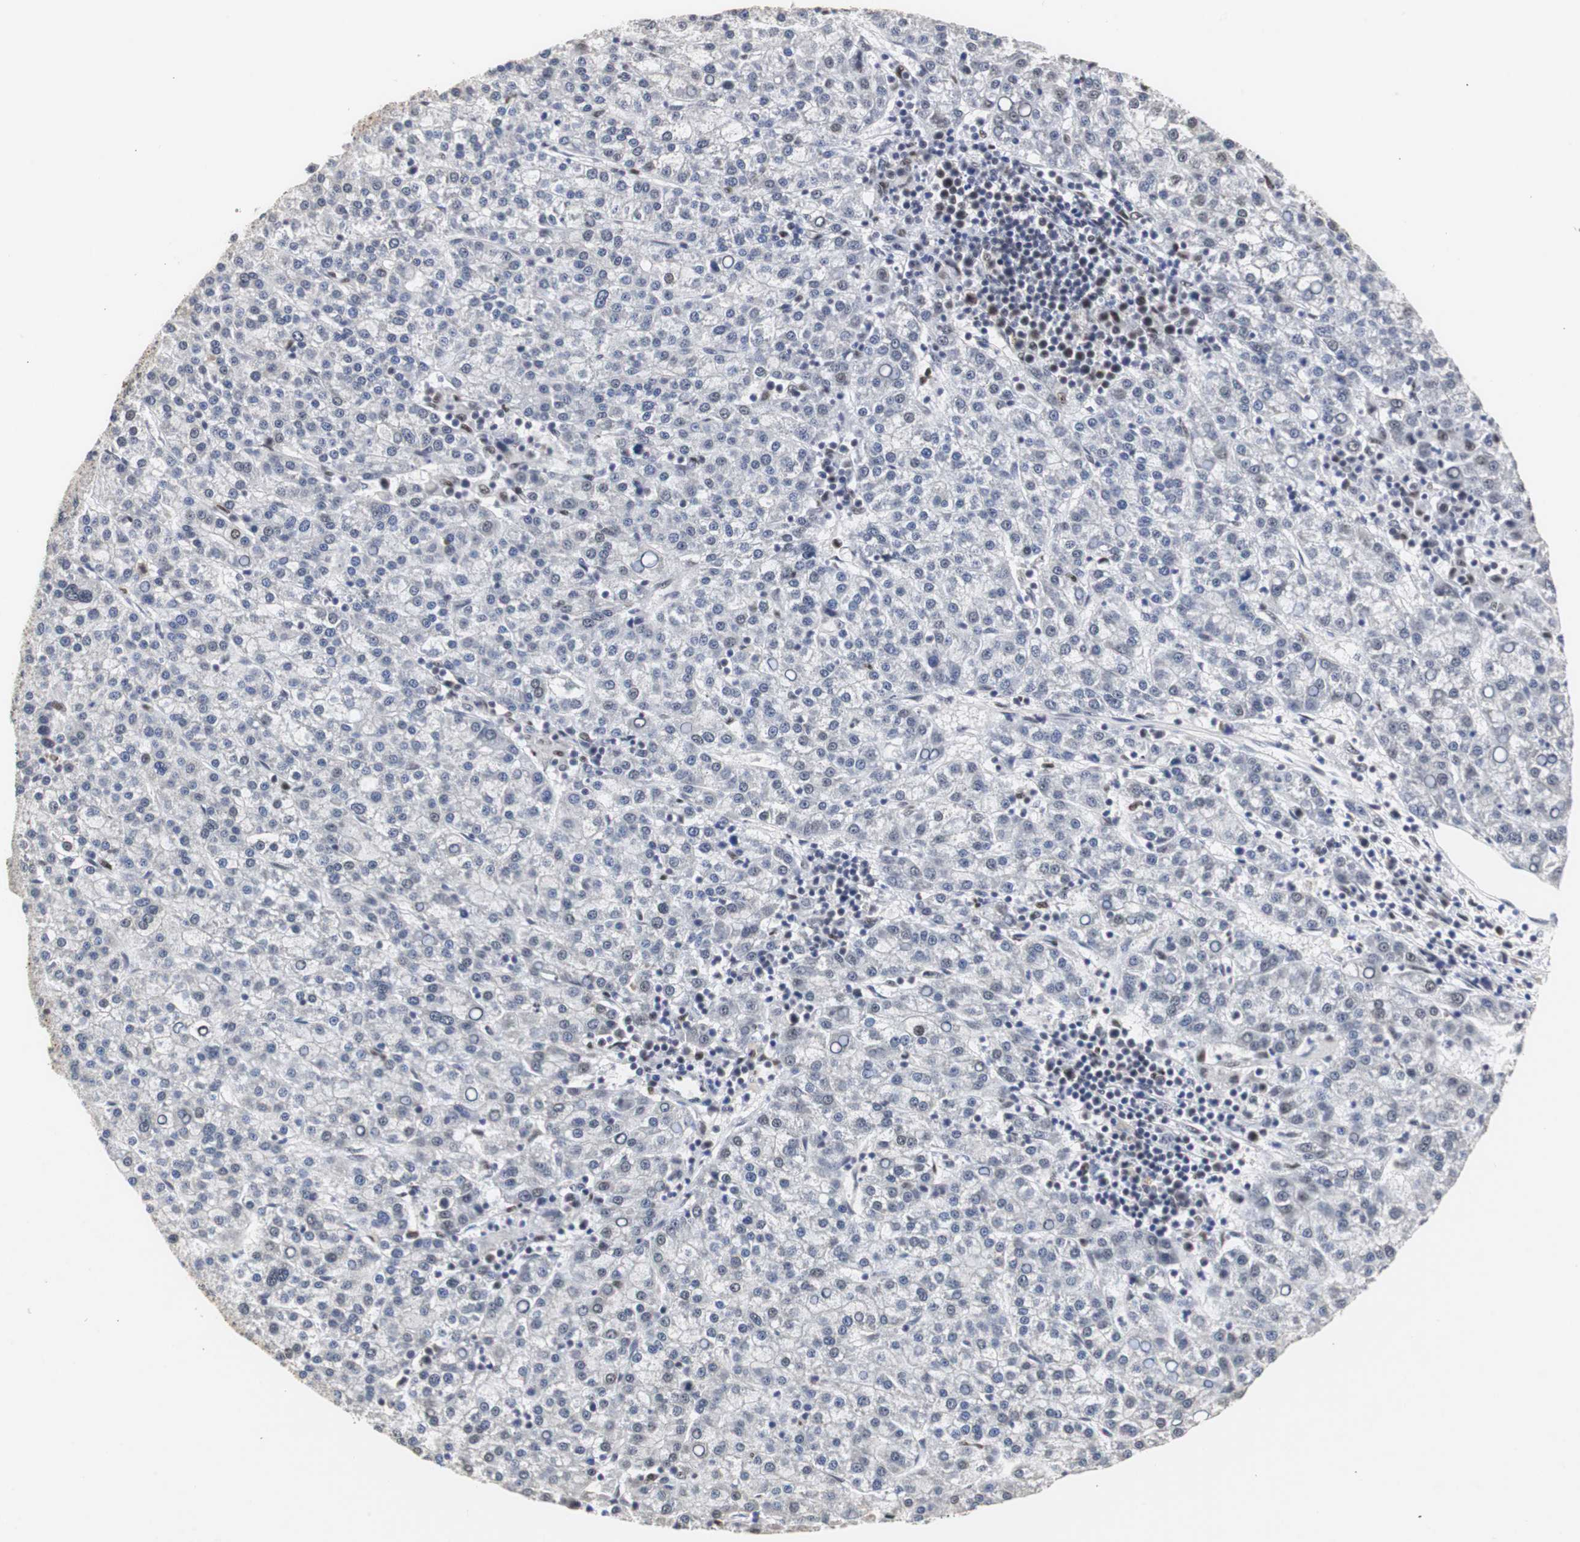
{"staining": {"intensity": "weak", "quantity": "<25%", "location": "nuclear"}, "tissue": "liver cancer", "cell_type": "Tumor cells", "image_type": "cancer", "snomed": [{"axis": "morphology", "description": "Carcinoma, Hepatocellular, NOS"}, {"axis": "topography", "description": "Liver"}], "caption": "This is an IHC histopathology image of liver cancer (hepatocellular carcinoma). There is no expression in tumor cells.", "gene": "ZFC3H1", "patient": {"sex": "female", "age": 58}}